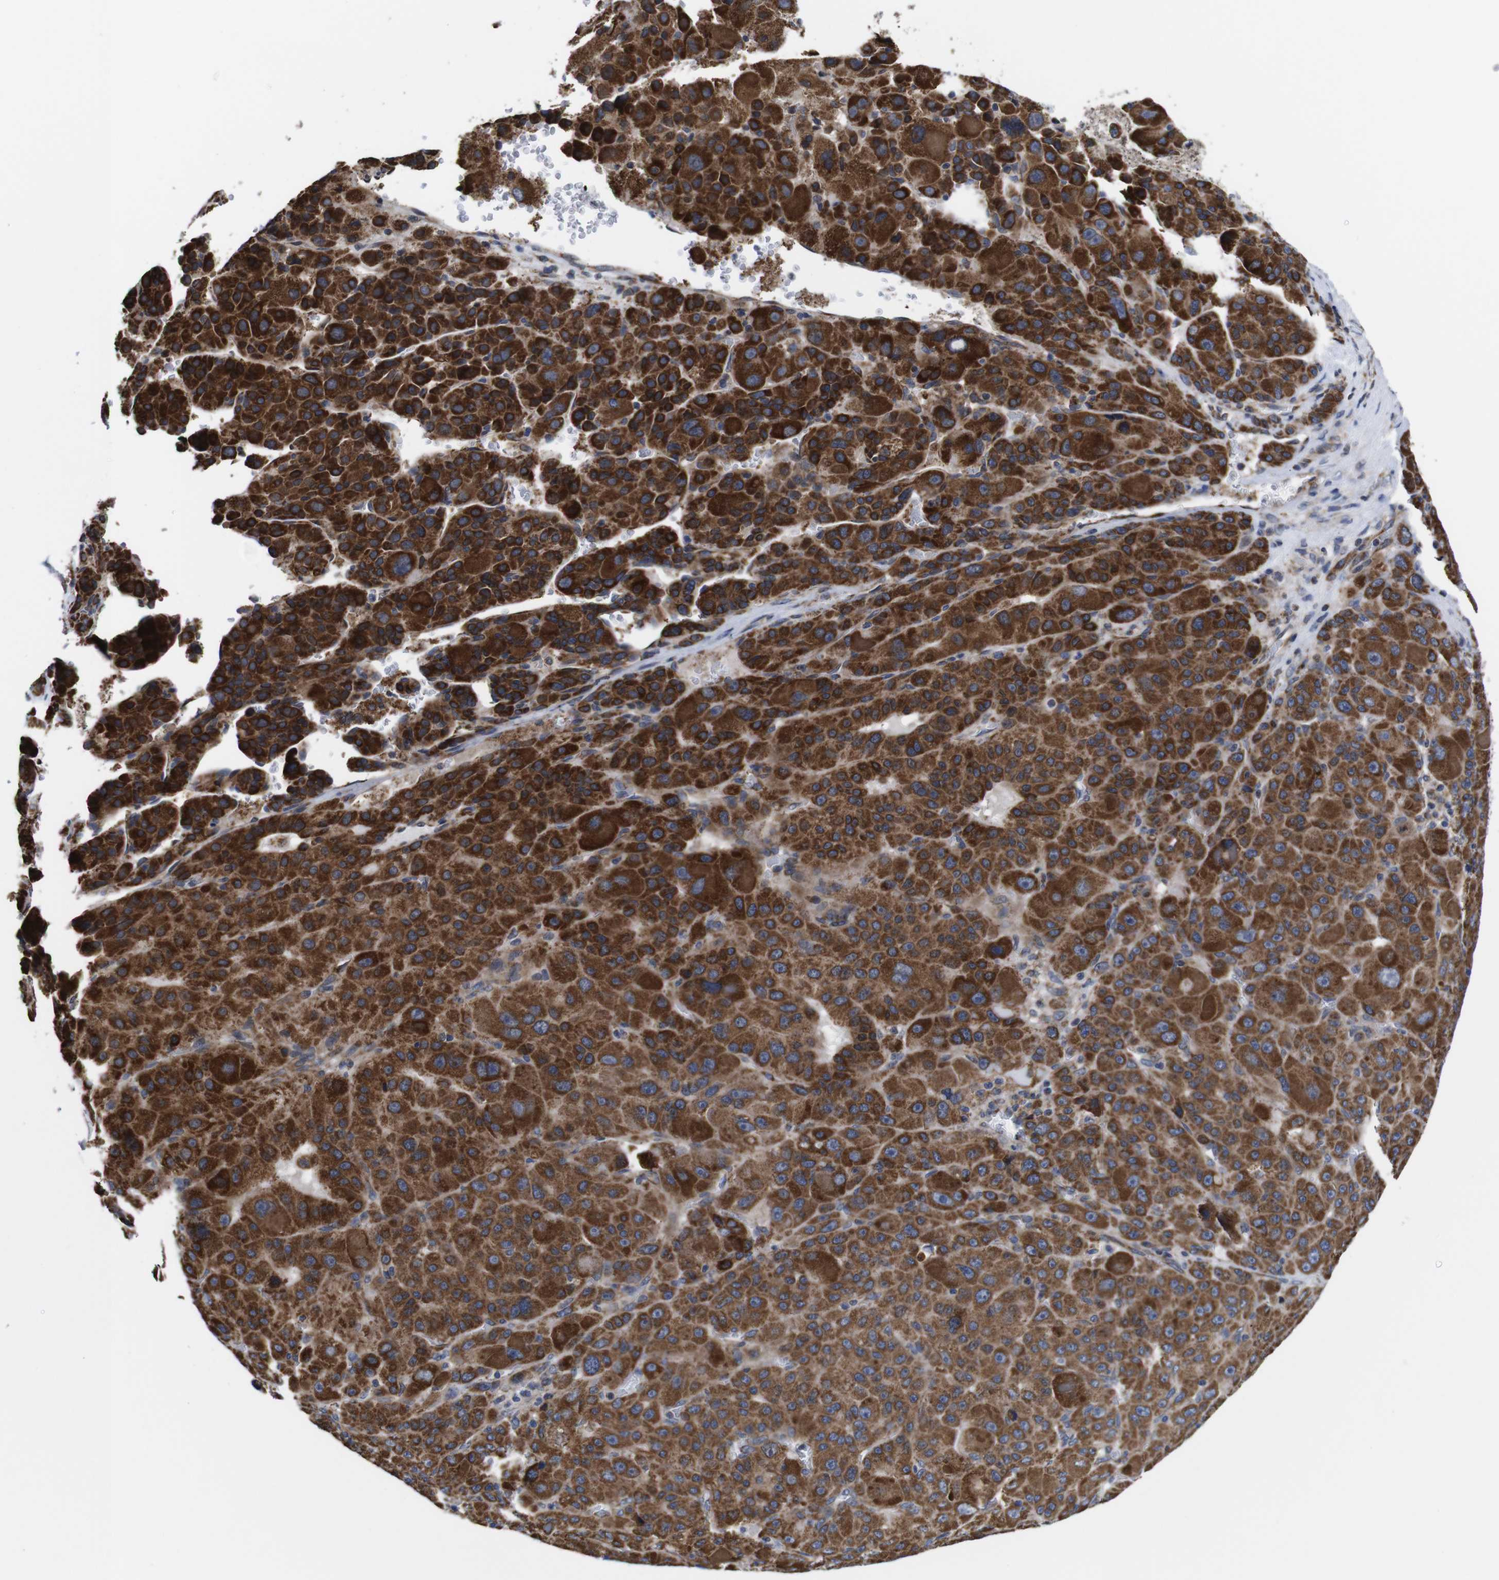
{"staining": {"intensity": "strong", "quantity": ">75%", "location": "cytoplasmic/membranous"}, "tissue": "liver cancer", "cell_type": "Tumor cells", "image_type": "cancer", "snomed": [{"axis": "morphology", "description": "Carcinoma, Hepatocellular, NOS"}, {"axis": "topography", "description": "Liver"}], "caption": "Protein analysis of liver cancer tissue exhibits strong cytoplasmic/membranous staining in approximately >75% of tumor cells. (DAB IHC, brown staining for protein, blue staining for nuclei).", "gene": "C17orf80", "patient": {"sex": "male", "age": 76}}